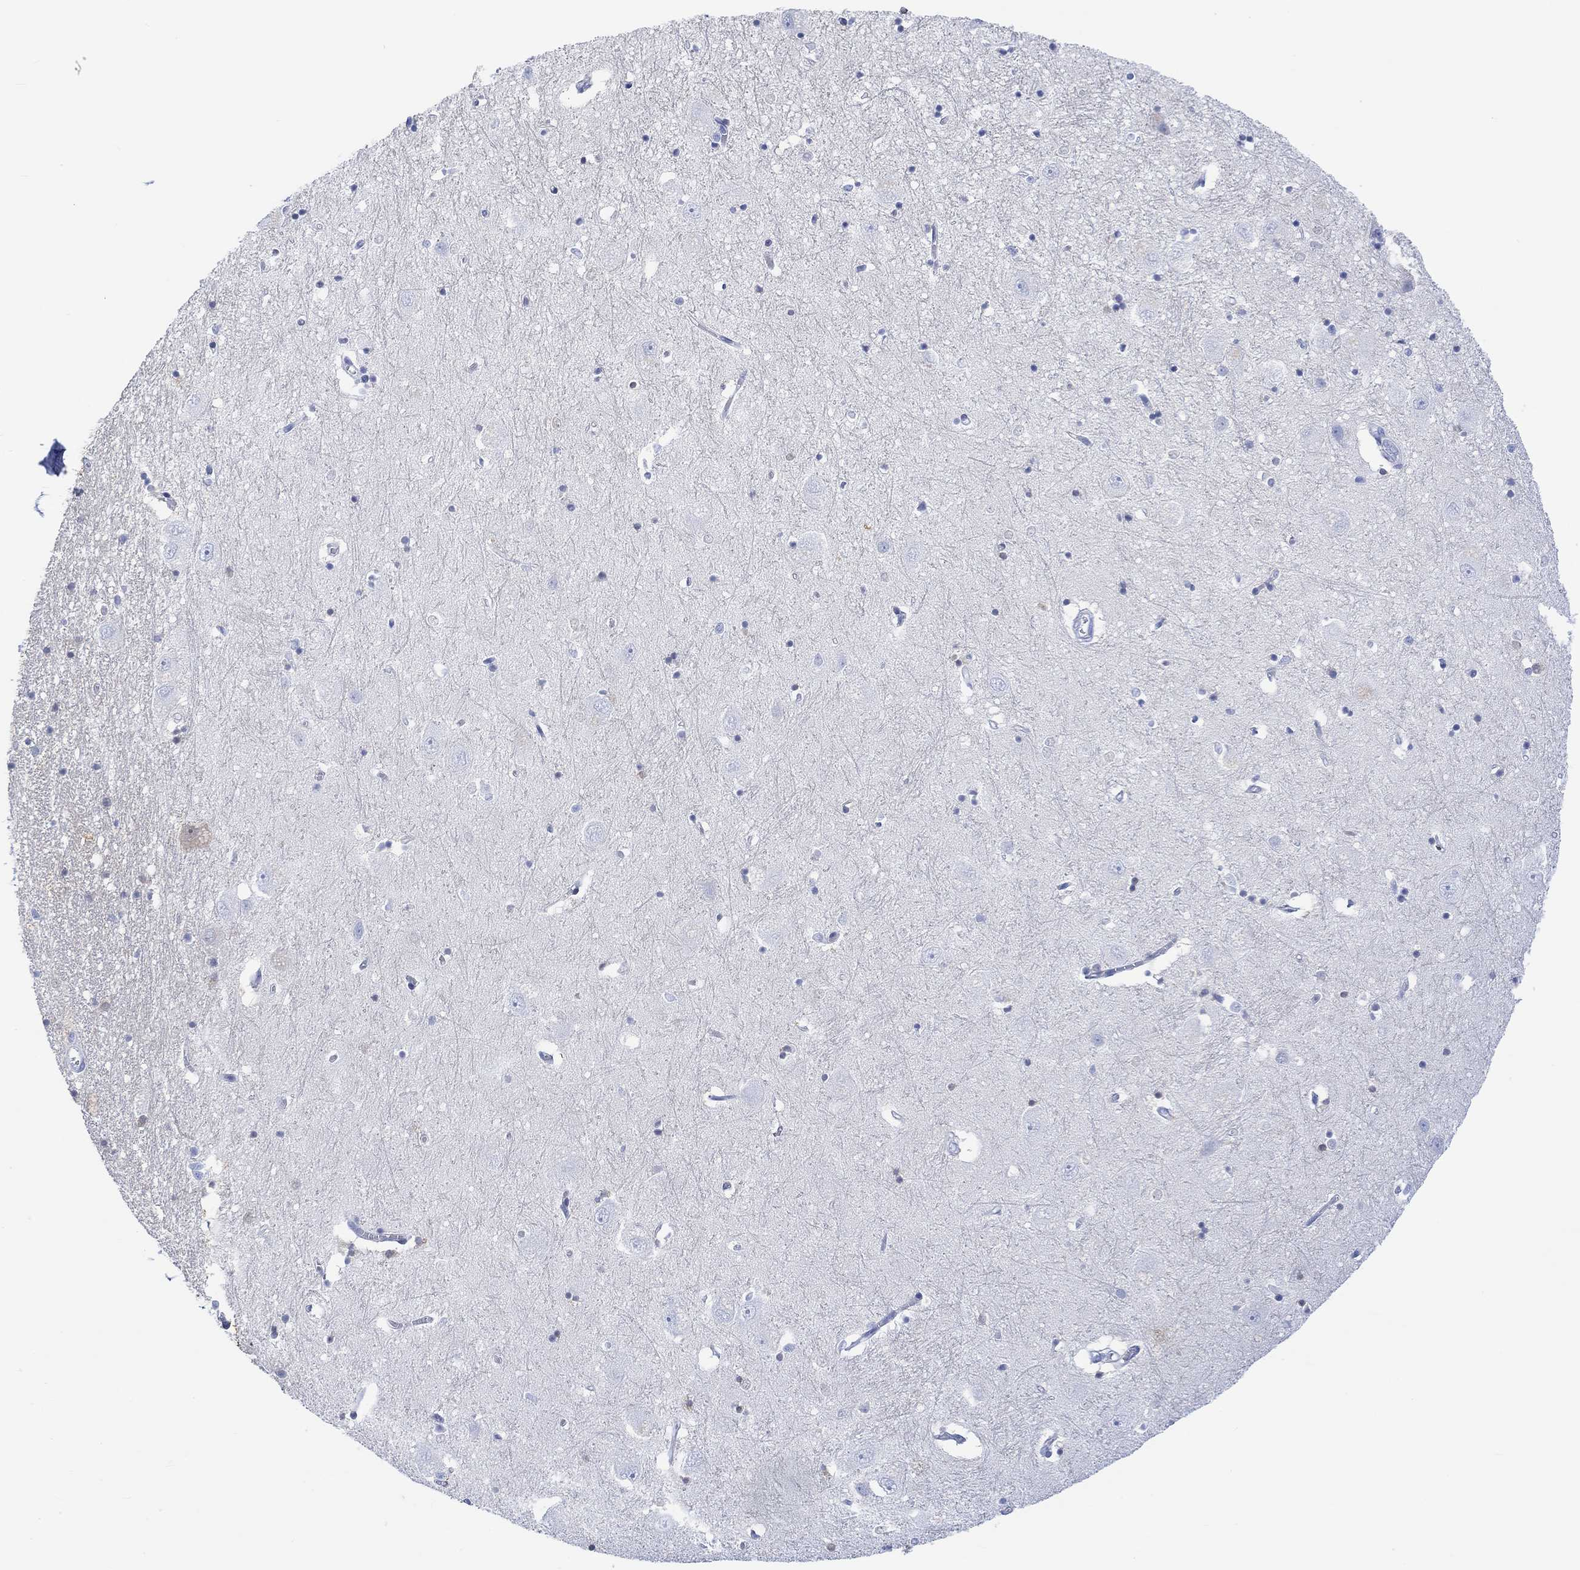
{"staining": {"intensity": "weak", "quantity": "<25%", "location": "nuclear"}, "tissue": "caudate", "cell_type": "Glial cells", "image_type": "normal", "snomed": [{"axis": "morphology", "description": "Normal tissue, NOS"}, {"axis": "topography", "description": "Lateral ventricle wall"}], "caption": "Immunohistochemistry (IHC) micrograph of unremarkable caudate stained for a protein (brown), which exhibits no positivity in glial cells.", "gene": "TPPP3", "patient": {"sex": "male", "age": 54}}